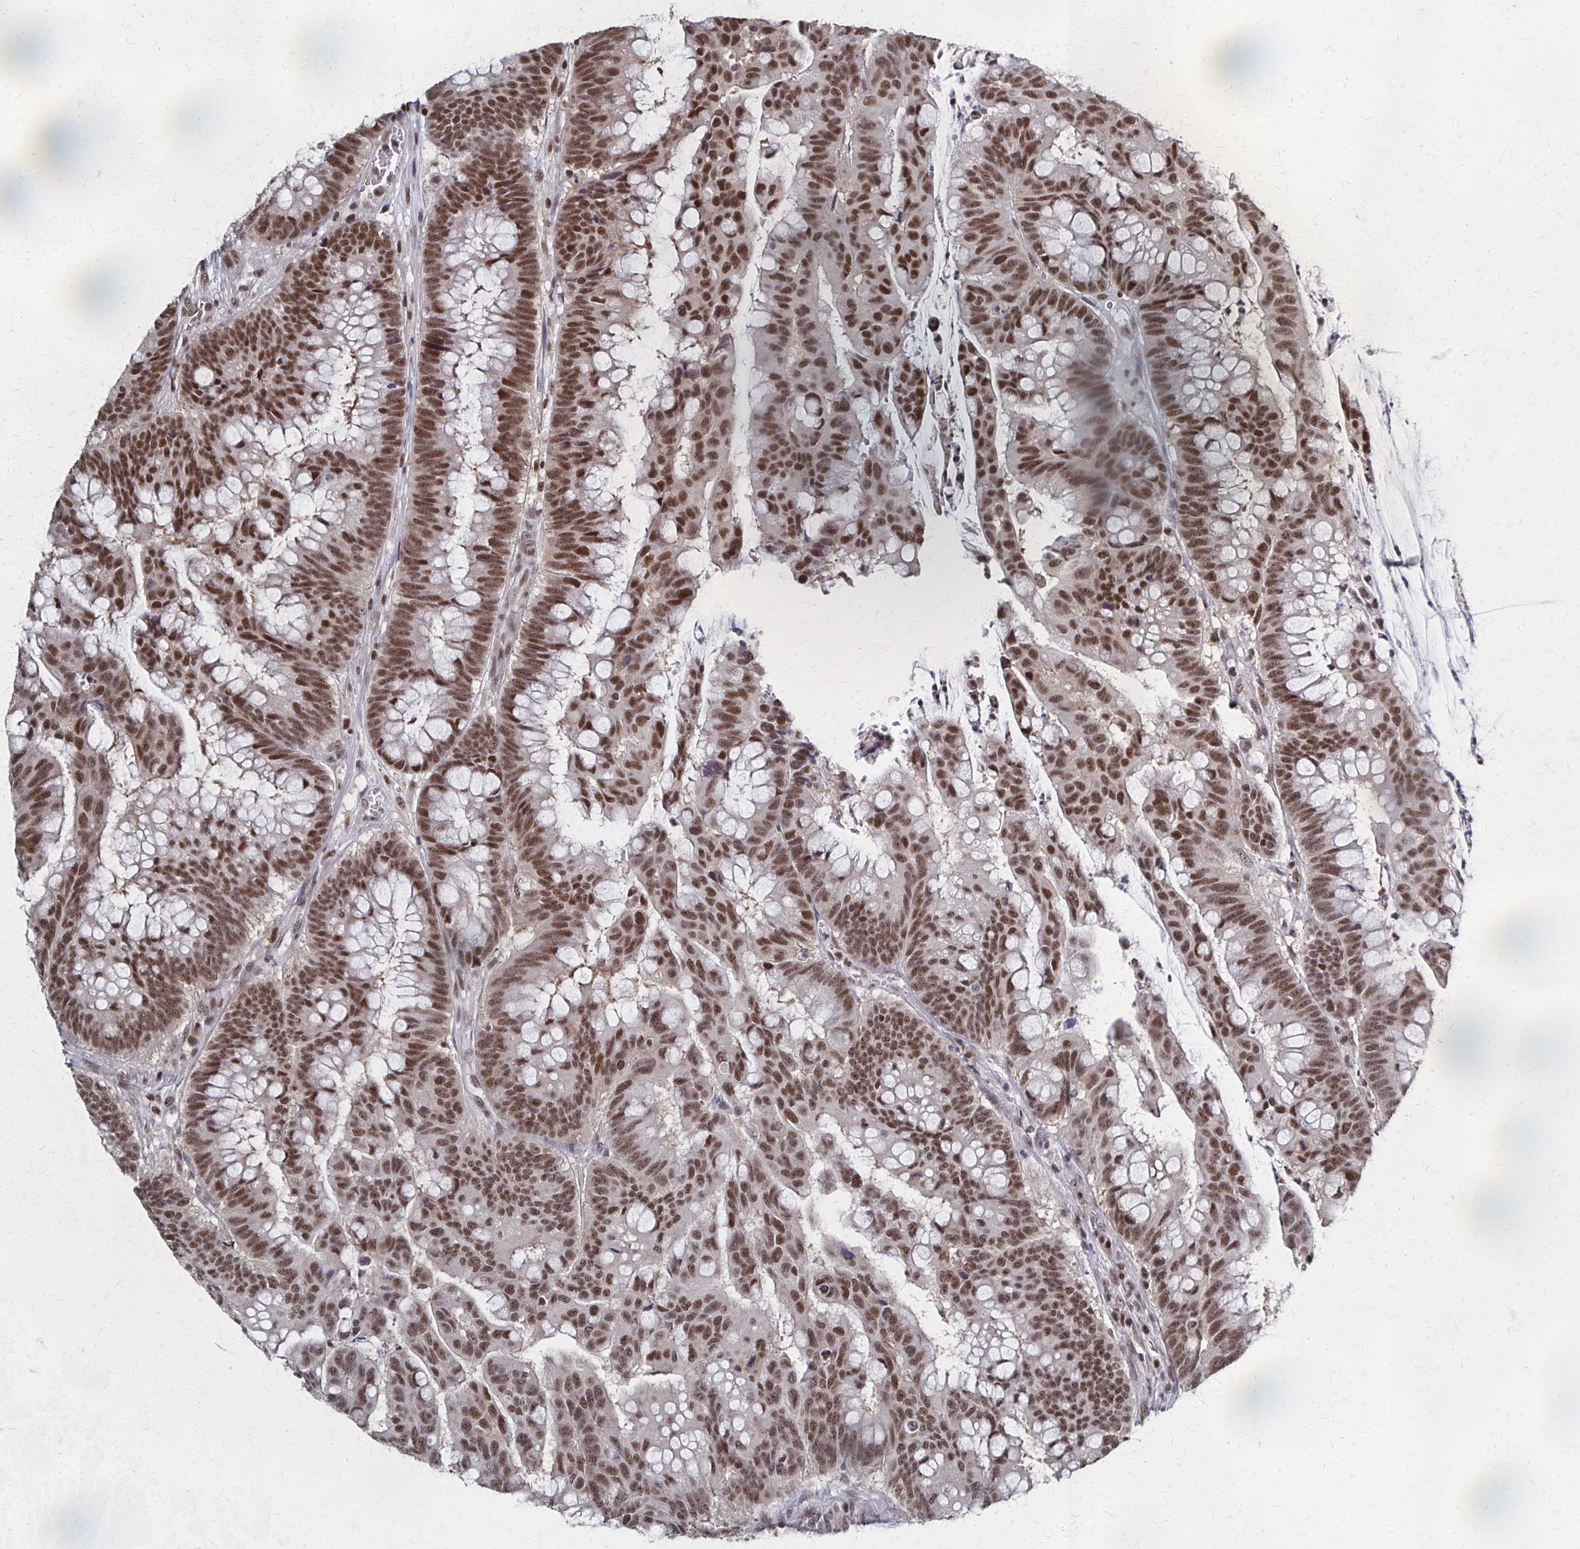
{"staining": {"intensity": "moderate", "quantity": ">75%", "location": "nuclear"}, "tissue": "colorectal cancer", "cell_type": "Tumor cells", "image_type": "cancer", "snomed": [{"axis": "morphology", "description": "Adenocarcinoma, NOS"}, {"axis": "topography", "description": "Colon"}], "caption": "A brown stain highlights moderate nuclear staining of a protein in human colorectal cancer (adenocarcinoma) tumor cells.", "gene": "GTF2B", "patient": {"sex": "male", "age": 62}}